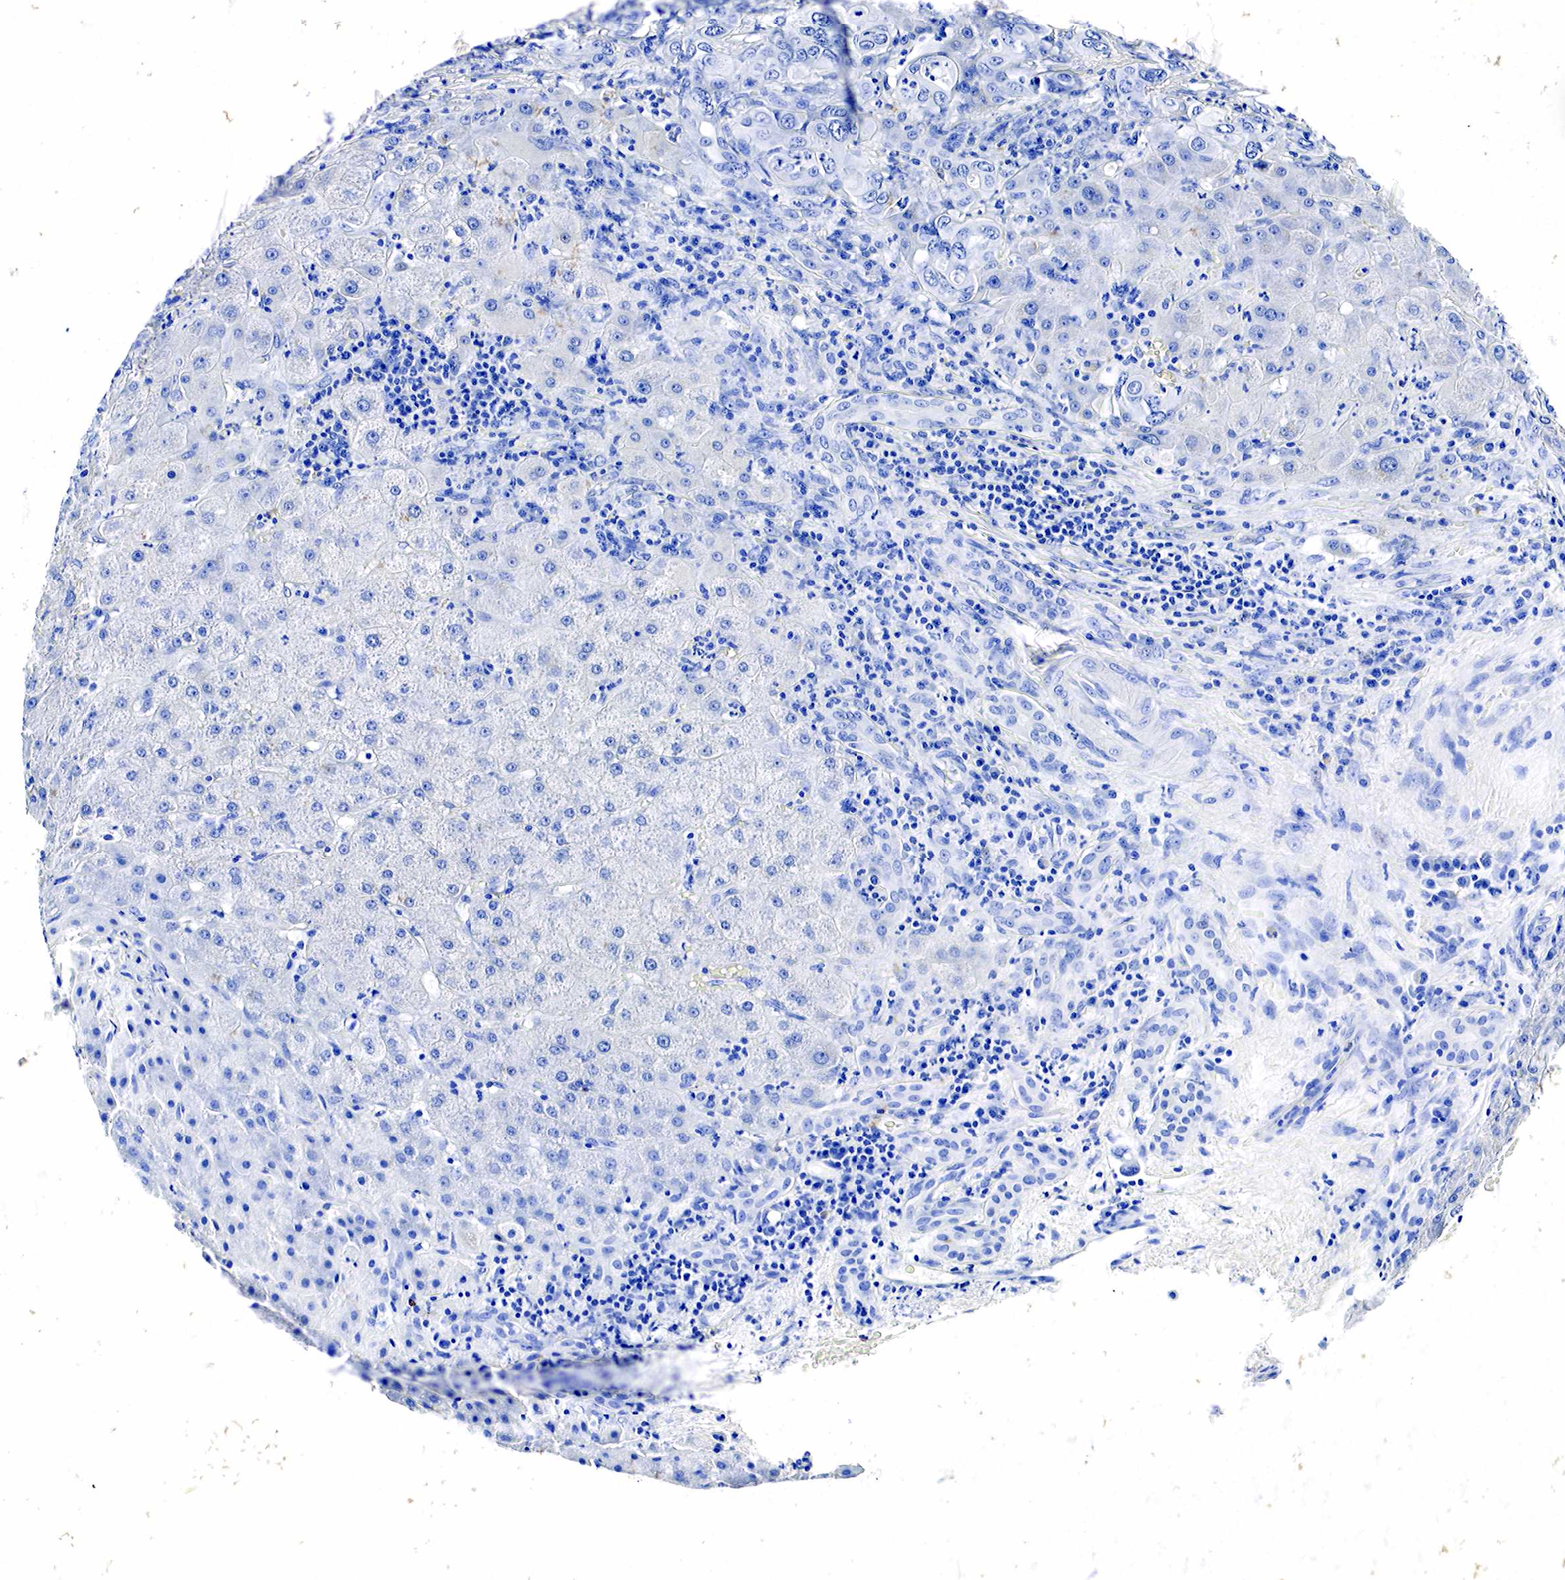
{"staining": {"intensity": "negative", "quantity": "none", "location": "none"}, "tissue": "liver cancer", "cell_type": "Tumor cells", "image_type": "cancer", "snomed": [{"axis": "morphology", "description": "Cholangiocarcinoma"}, {"axis": "topography", "description": "Liver"}], "caption": "Immunohistochemistry histopathology image of human liver cancer stained for a protein (brown), which displays no staining in tumor cells.", "gene": "GCG", "patient": {"sex": "female", "age": 79}}